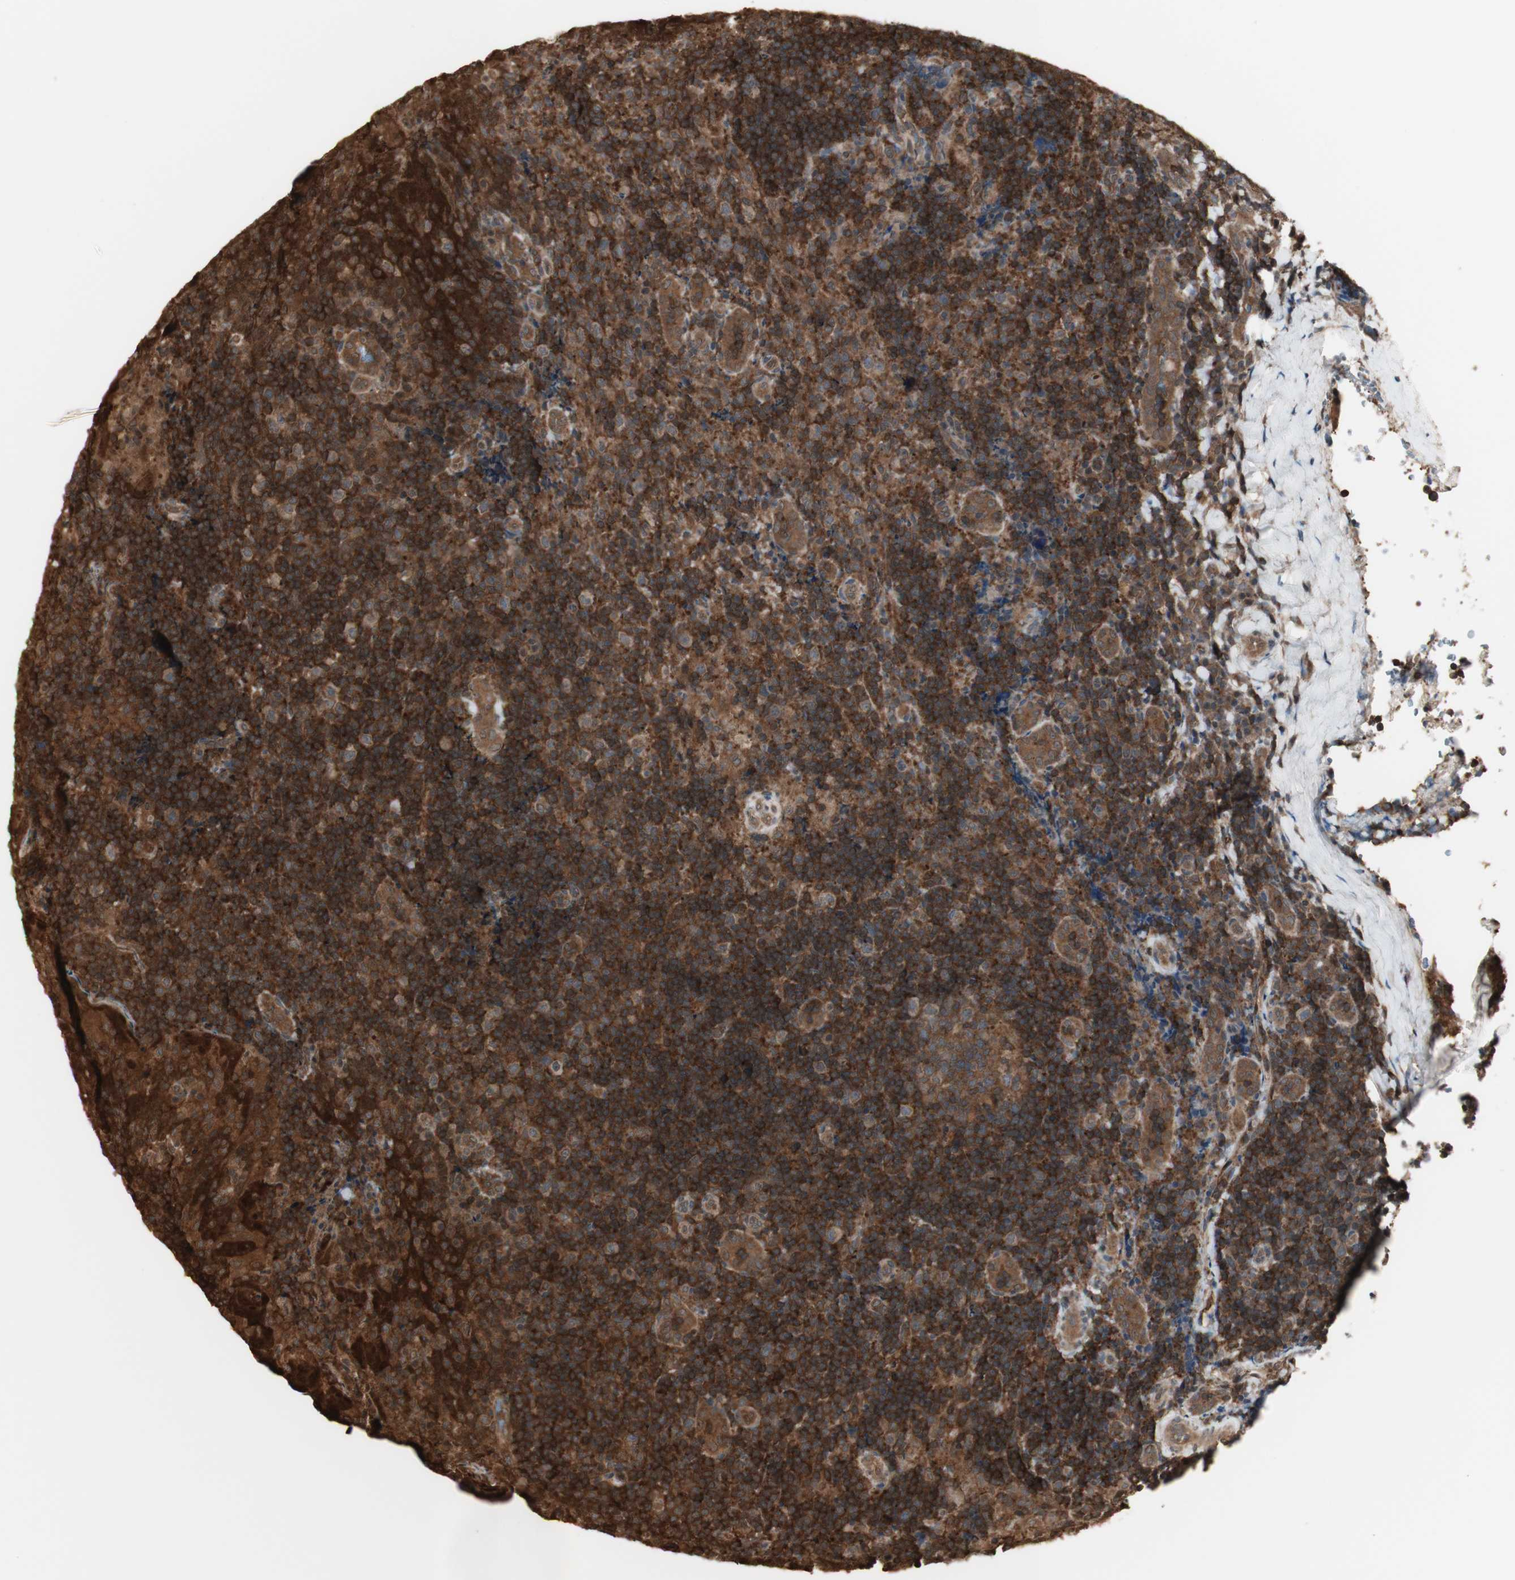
{"staining": {"intensity": "strong", "quantity": ">75%", "location": "cytoplasmic/membranous"}, "tissue": "tonsil", "cell_type": "Germinal center cells", "image_type": "normal", "snomed": [{"axis": "morphology", "description": "Normal tissue, NOS"}, {"axis": "topography", "description": "Tonsil"}], "caption": "A high-resolution image shows immunohistochemistry (IHC) staining of normal tonsil, which exhibits strong cytoplasmic/membranous positivity in approximately >75% of germinal center cells.", "gene": "YWHAB", "patient": {"sex": "male", "age": 17}}